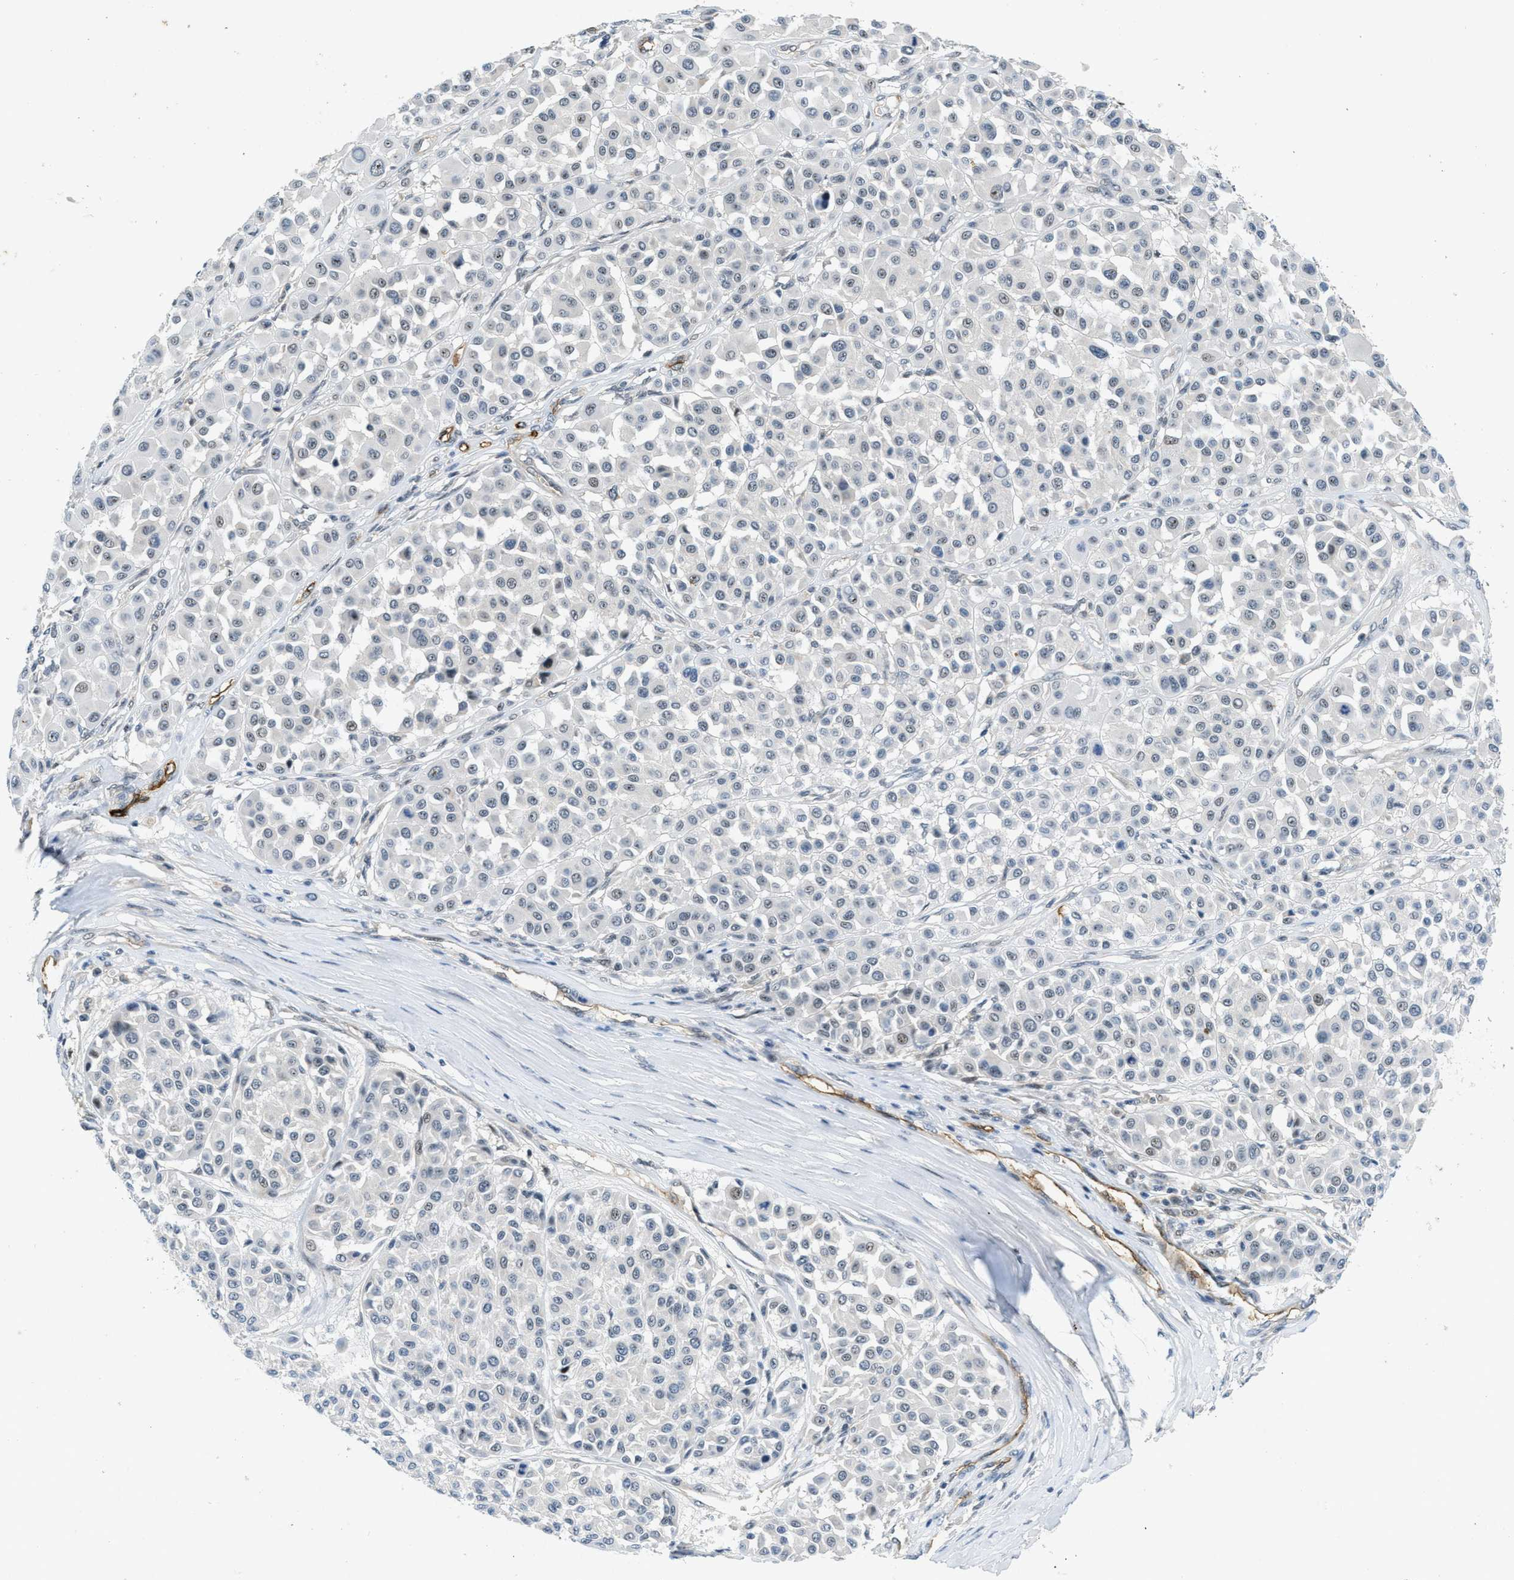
{"staining": {"intensity": "weak", "quantity": "<25%", "location": "nuclear"}, "tissue": "melanoma", "cell_type": "Tumor cells", "image_type": "cancer", "snomed": [{"axis": "morphology", "description": "Malignant melanoma, Metastatic site"}, {"axis": "topography", "description": "Soft tissue"}], "caption": "High magnification brightfield microscopy of malignant melanoma (metastatic site) stained with DAB (brown) and counterstained with hematoxylin (blue): tumor cells show no significant expression.", "gene": "SLCO2A1", "patient": {"sex": "male", "age": 41}}